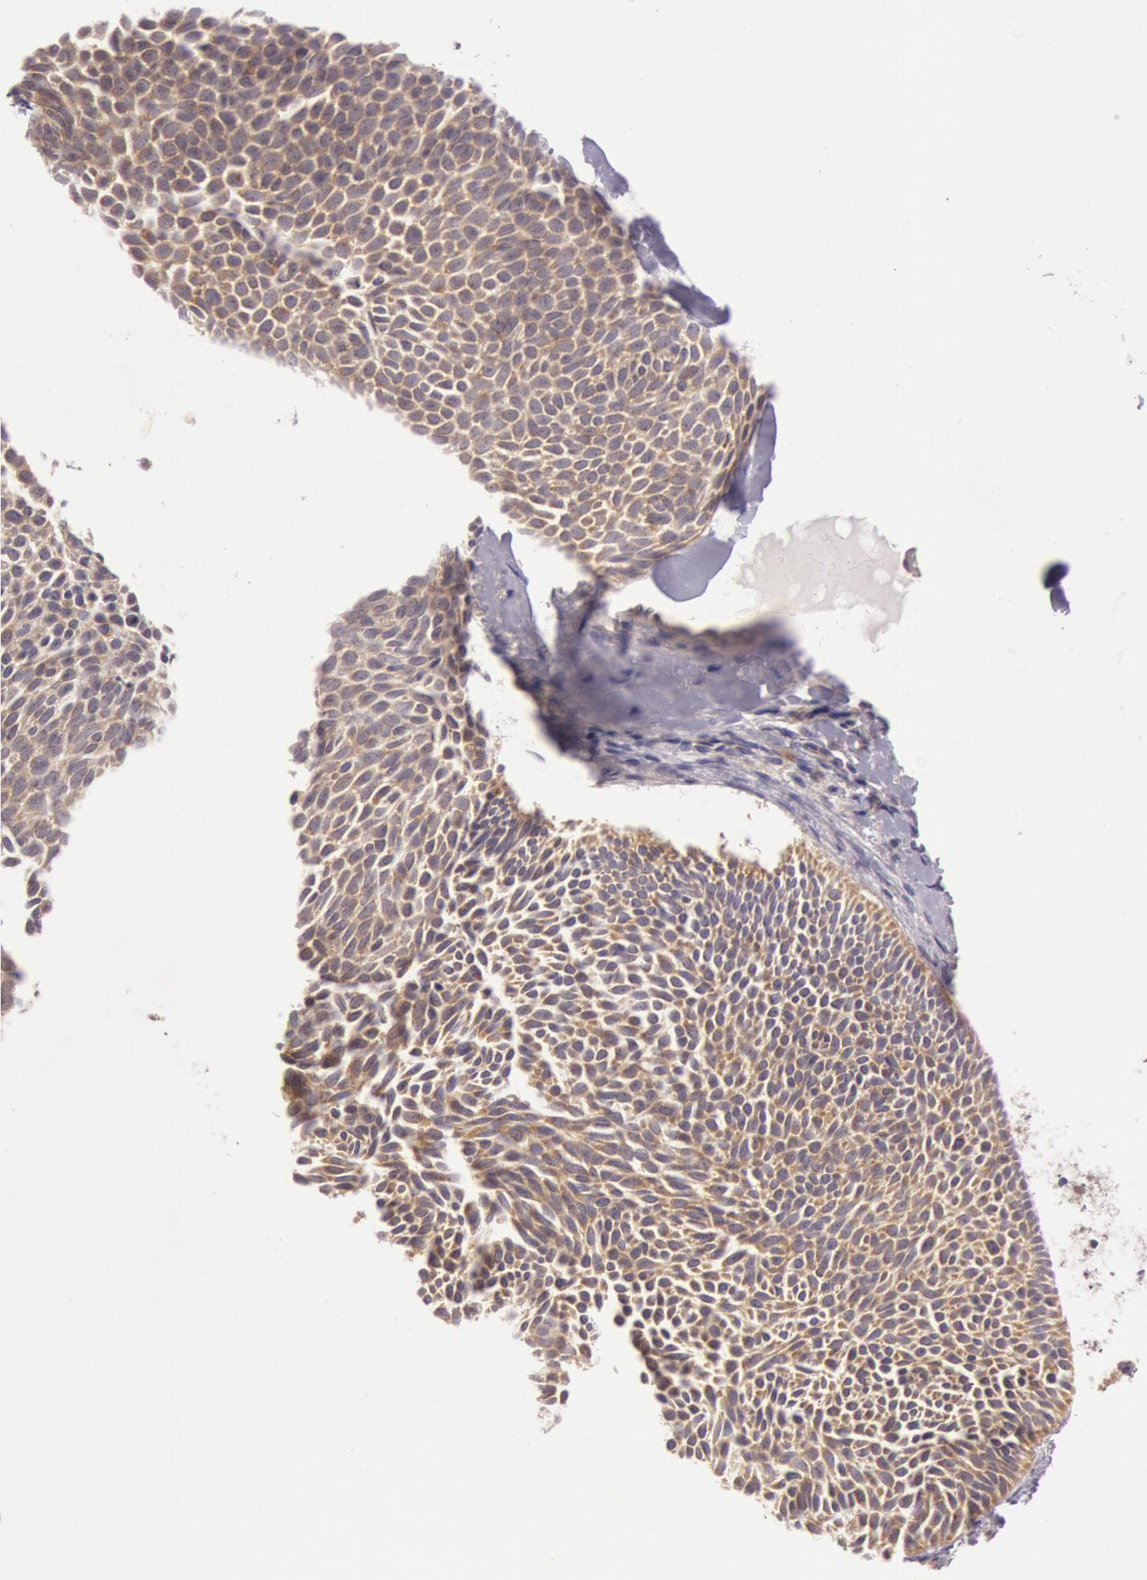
{"staining": {"intensity": "weak", "quantity": ">75%", "location": "cytoplasmic/membranous"}, "tissue": "skin cancer", "cell_type": "Tumor cells", "image_type": "cancer", "snomed": [{"axis": "morphology", "description": "Basal cell carcinoma"}, {"axis": "topography", "description": "Skin"}], "caption": "There is low levels of weak cytoplasmic/membranous expression in tumor cells of skin cancer (basal cell carcinoma), as demonstrated by immunohistochemical staining (brown color).", "gene": "CHUK", "patient": {"sex": "male", "age": 84}}